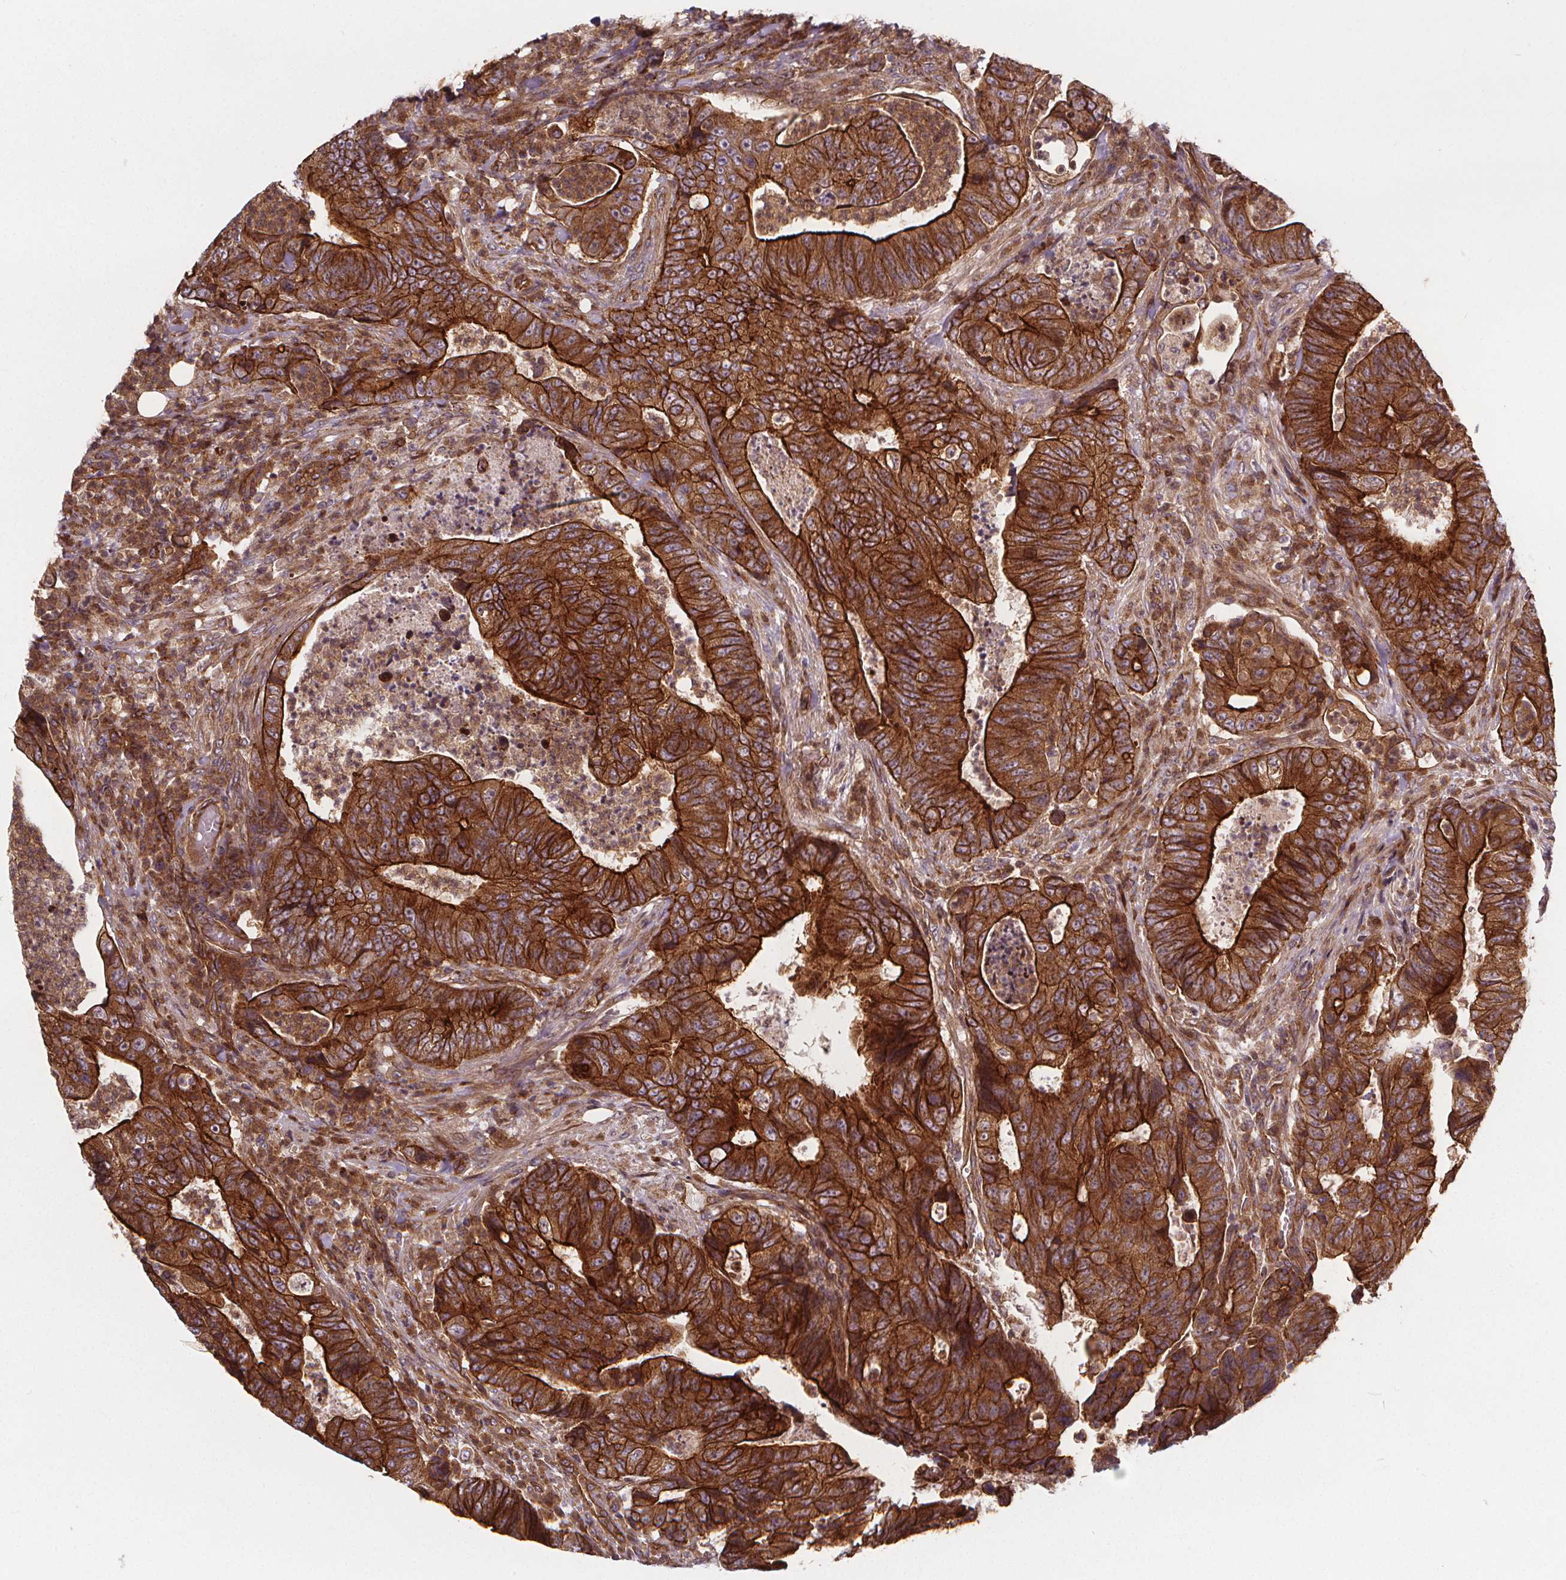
{"staining": {"intensity": "strong", "quantity": ">75%", "location": "cytoplasmic/membranous"}, "tissue": "colorectal cancer", "cell_type": "Tumor cells", "image_type": "cancer", "snomed": [{"axis": "morphology", "description": "Adenocarcinoma, NOS"}, {"axis": "topography", "description": "Colon"}], "caption": "Immunohistochemical staining of human colorectal cancer exhibits high levels of strong cytoplasmic/membranous protein positivity in about >75% of tumor cells.", "gene": "CLINT1", "patient": {"sex": "female", "age": 48}}